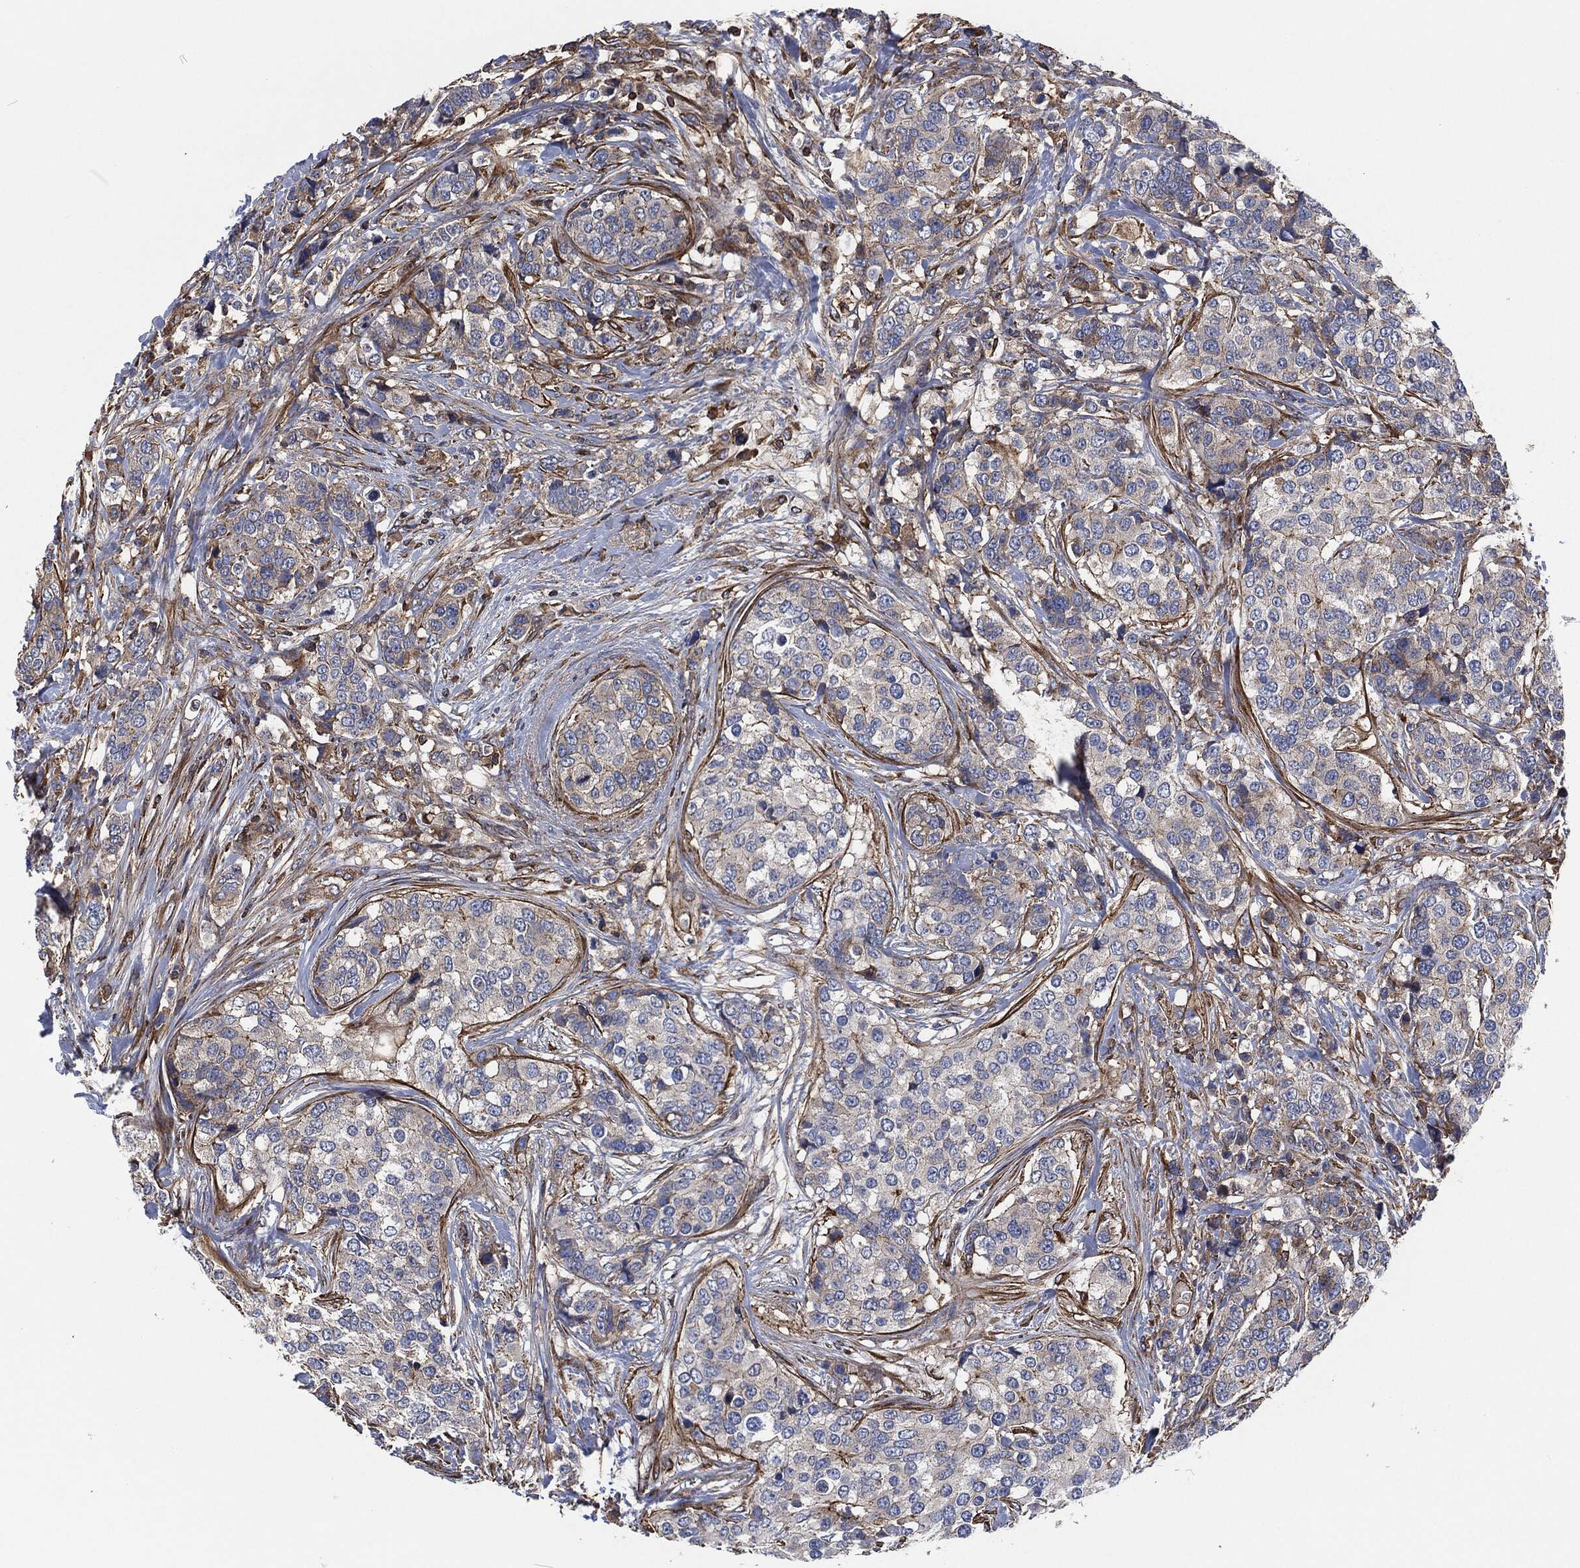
{"staining": {"intensity": "negative", "quantity": "none", "location": "none"}, "tissue": "breast cancer", "cell_type": "Tumor cells", "image_type": "cancer", "snomed": [{"axis": "morphology", "description": "Lobular carcinoma"}, {"axis": "topography", "description": "Breast"}], "caption": "Immunohistochemical staining of human lobular carcinoma (breast) exhibits no significant positivity in tumor cells. The staining was performed using DAB (3,3'-diaminobenzidine) to visualize the protein expression in brown, while the nuclei were stained in blue with hematoxylin (Magnification: 20x).", "gene": "LGALS9", "patient": {"sex": "female", "age": 59}}